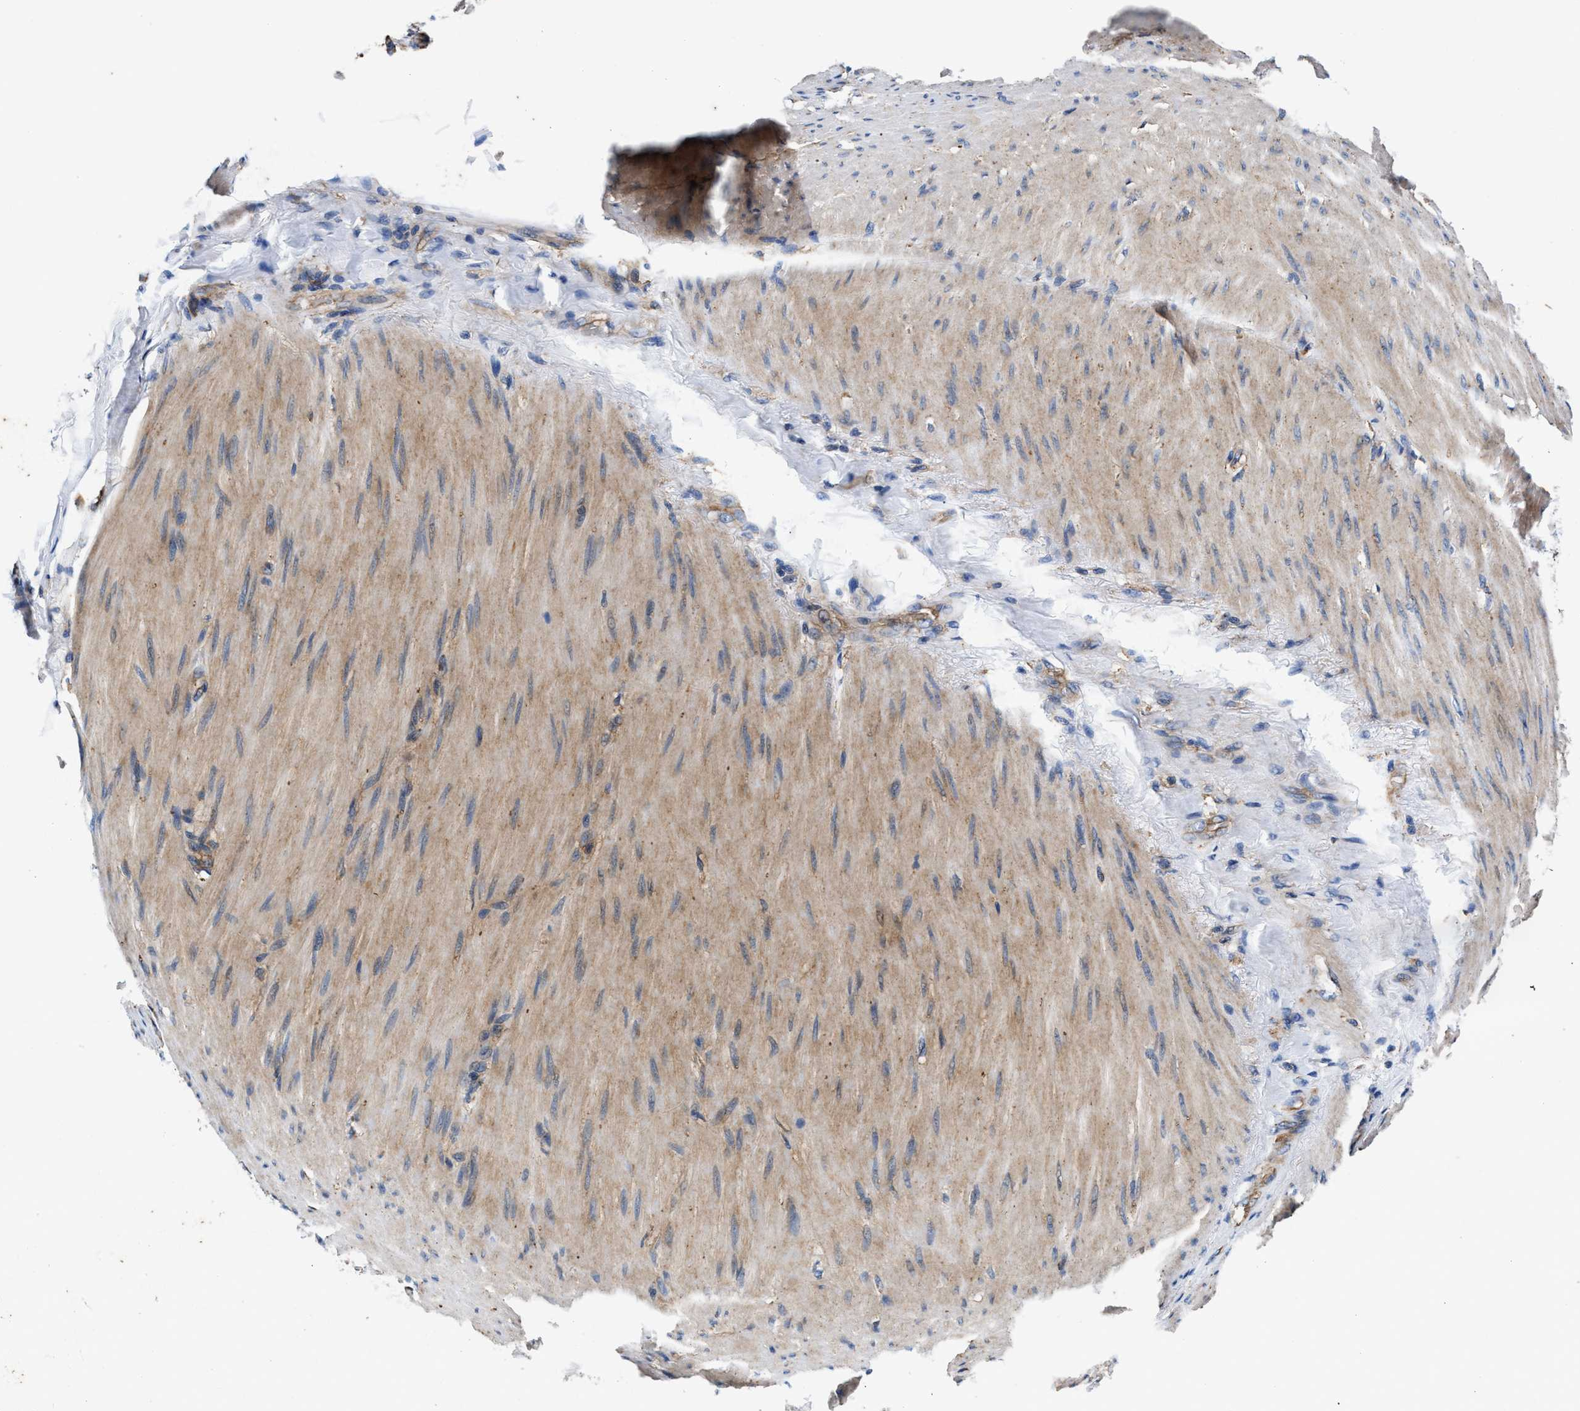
{"staining": {"intensity": "moderate", "quantity": ">75%", "location": "cytoplasmic/membranous"}, "tissue": "stomach cancer", "cell_type": "Tumor cells", "image_type": "cancer", "snomed": [{"axis": "morphology", "description": "Adenocarcinoma, NOS"}, {"axis": "topography", "description": "Stomach"}], "caption": "DAB (3,3'-diaminobenzidine) immunohistochemical staining of stomach cancer (adenocarcinoma) exhibits moderate cytoplasmic/membranous protein staining in about >75% of tumor cells.", "gene": "PPP1R9B", "patient": {"sex": "male", "age": 82}}